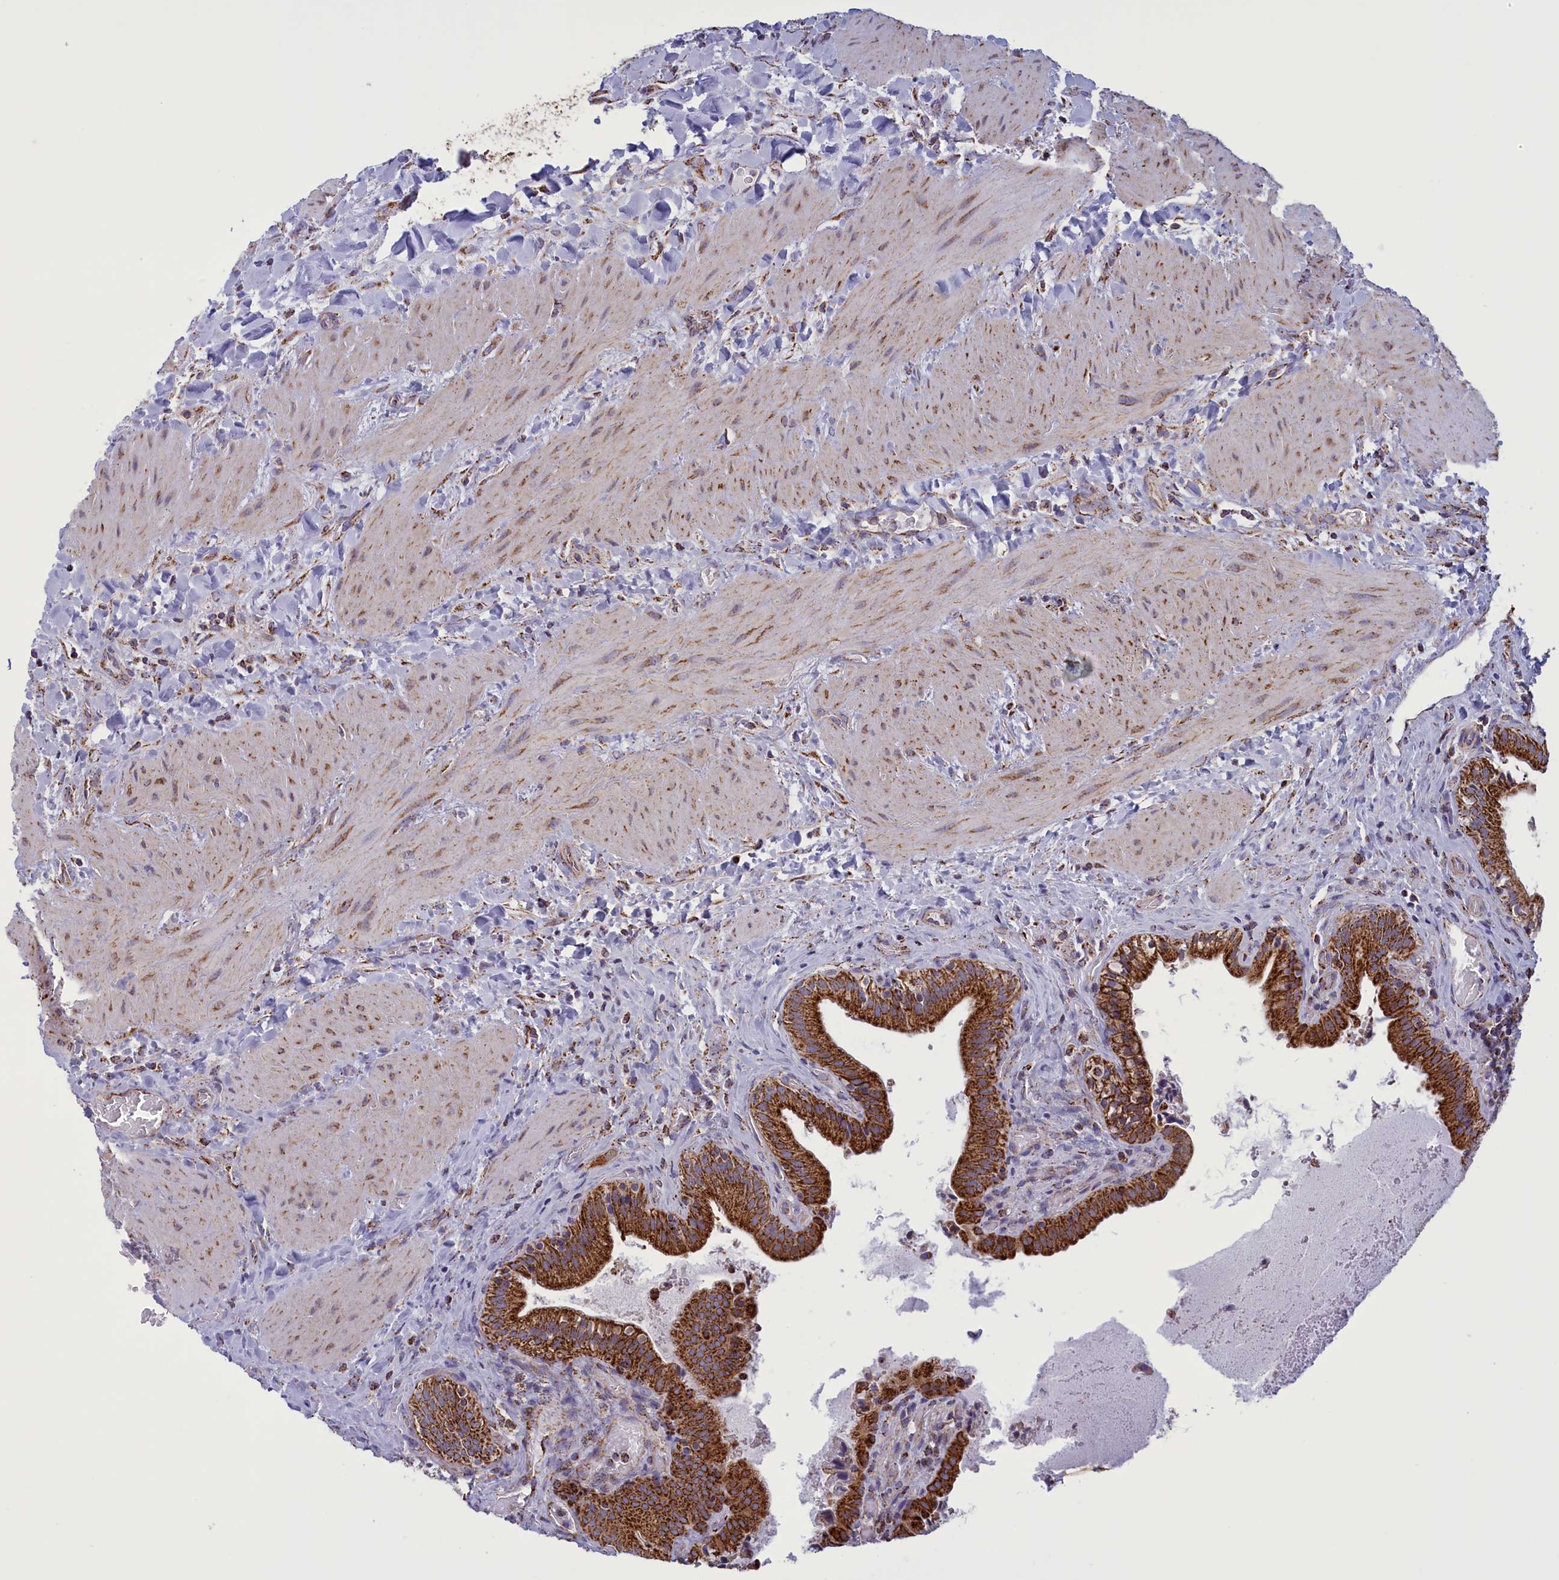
{"staining": {"intensity": "strong", "quantity": ">75%", "location": "cytoplasmic/membranous"}, "tissue": "gallbladder", "cell_type": "Glandular cells", "image_type": "normal", "snomed": [{"axis": "morphology", "description": "Normal tissue, NOS"}, {"axis": "topography", "description": "Gallbladder"}], "caption": "Protein expression analysis of normal human gallbladder reveals strong cytoplasmic/membranous expression in approximately >75% of glandular cells. The protein of interest is shown in brown color, while the nuclei are stained blue.", "gene": "ISOC2", "patient": {"sex": "male", "age": 24}}